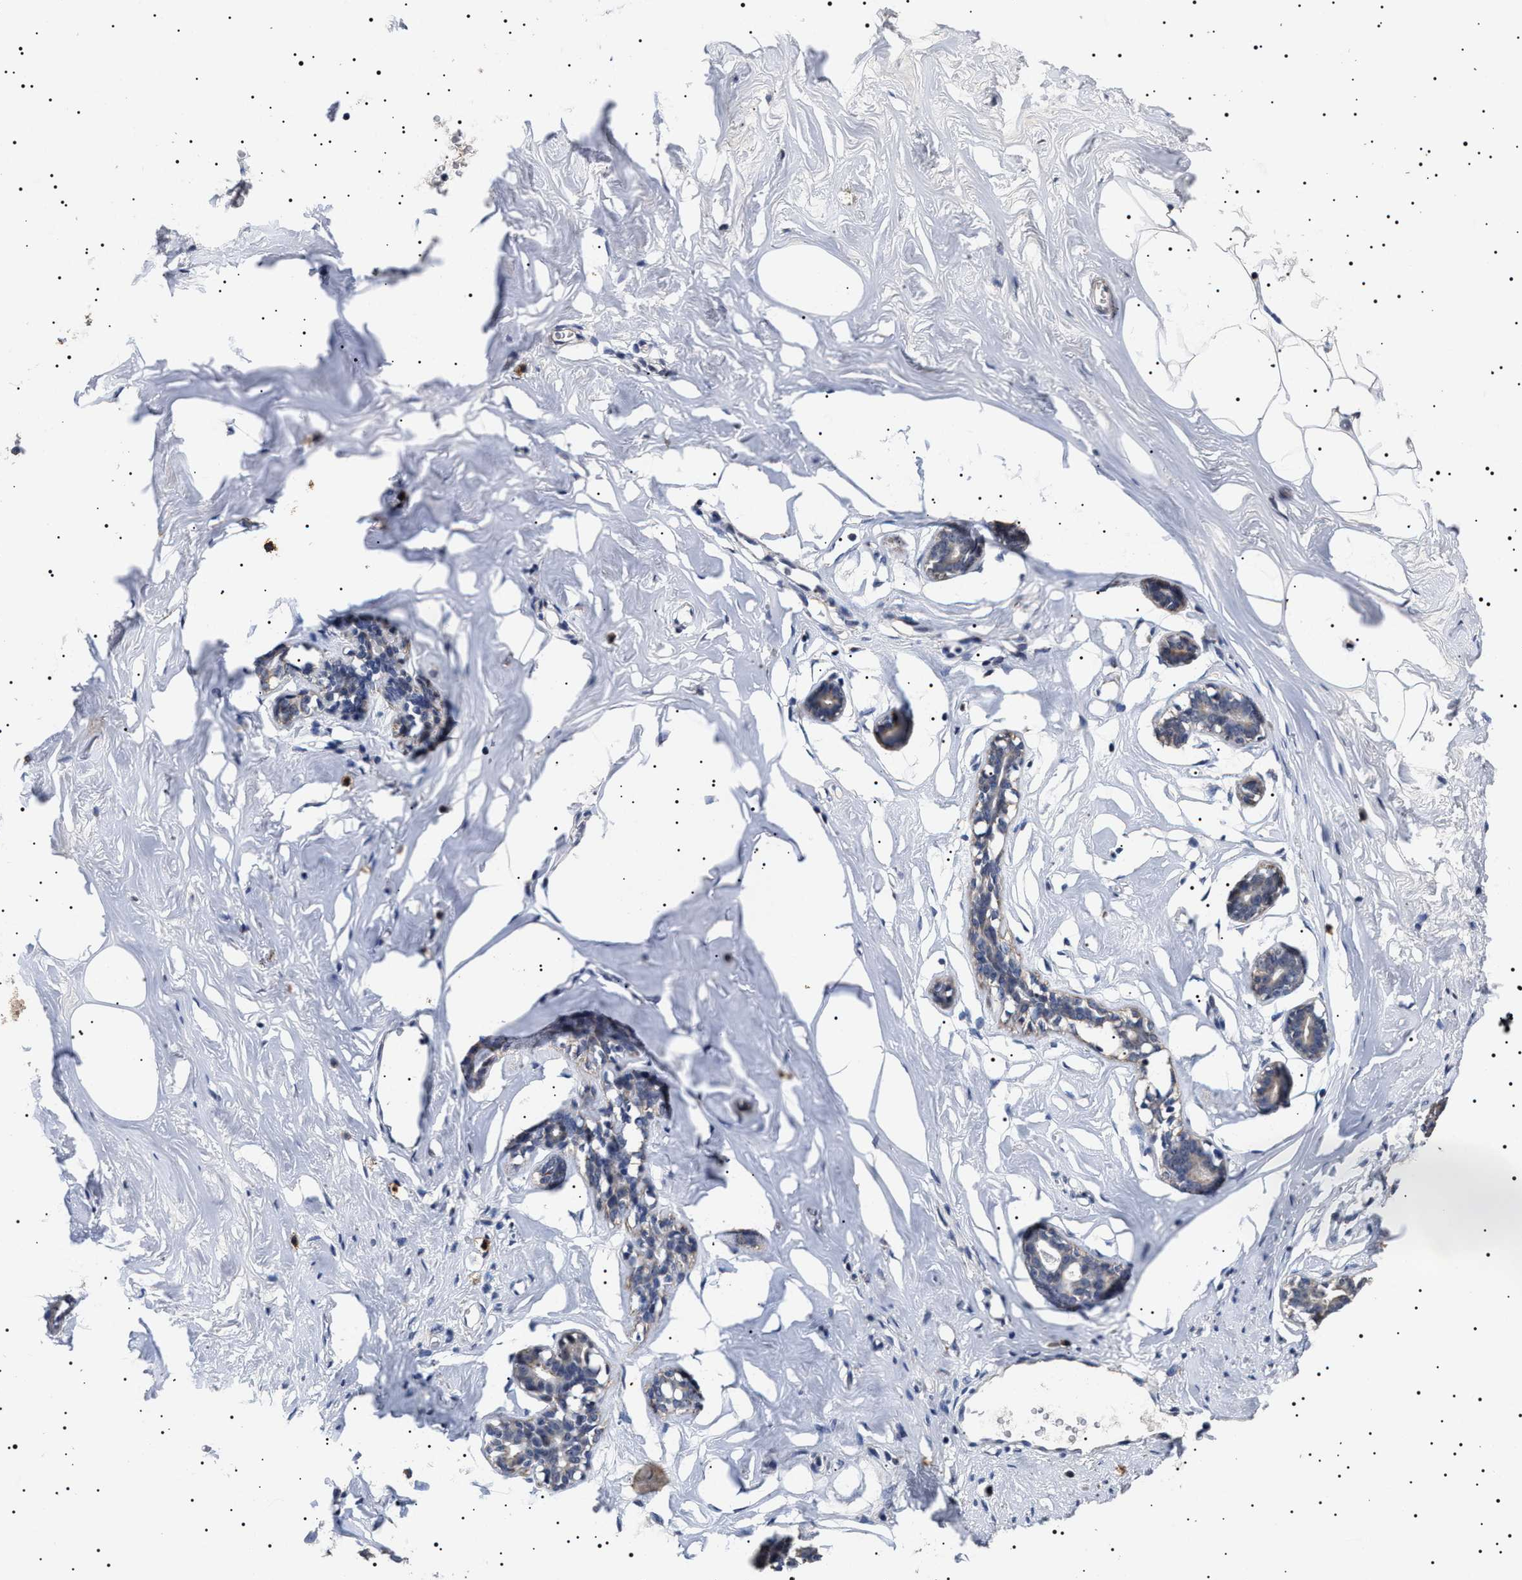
{"staining": {"intensity": "moderate", "quantity": "25%-75%", "location": "cytoplasmic/membranous"}, "tissue": "adipose tissue", "cell_type": "Adipocytes", "image_type": "normal", "snomed": [{"axis": "morphology", "description": "Normal tissue, NOS"}, {"axis": "morphology", "description": "Fibrosis, NOS"}, {"axis": "topography", "description": "Breast"}, {"axis": "topography", "description": "Adipose tissue"}], "caption": "This image demonstrates immunohistochemistry (IHC) staining of unremarkable adipose tissue, with medium moderate cytoplasmic/membranous staining in about 25%-75% of adipocytes.", "gene": "RAB34", "patient": {"sex": "female", "age": 39}}